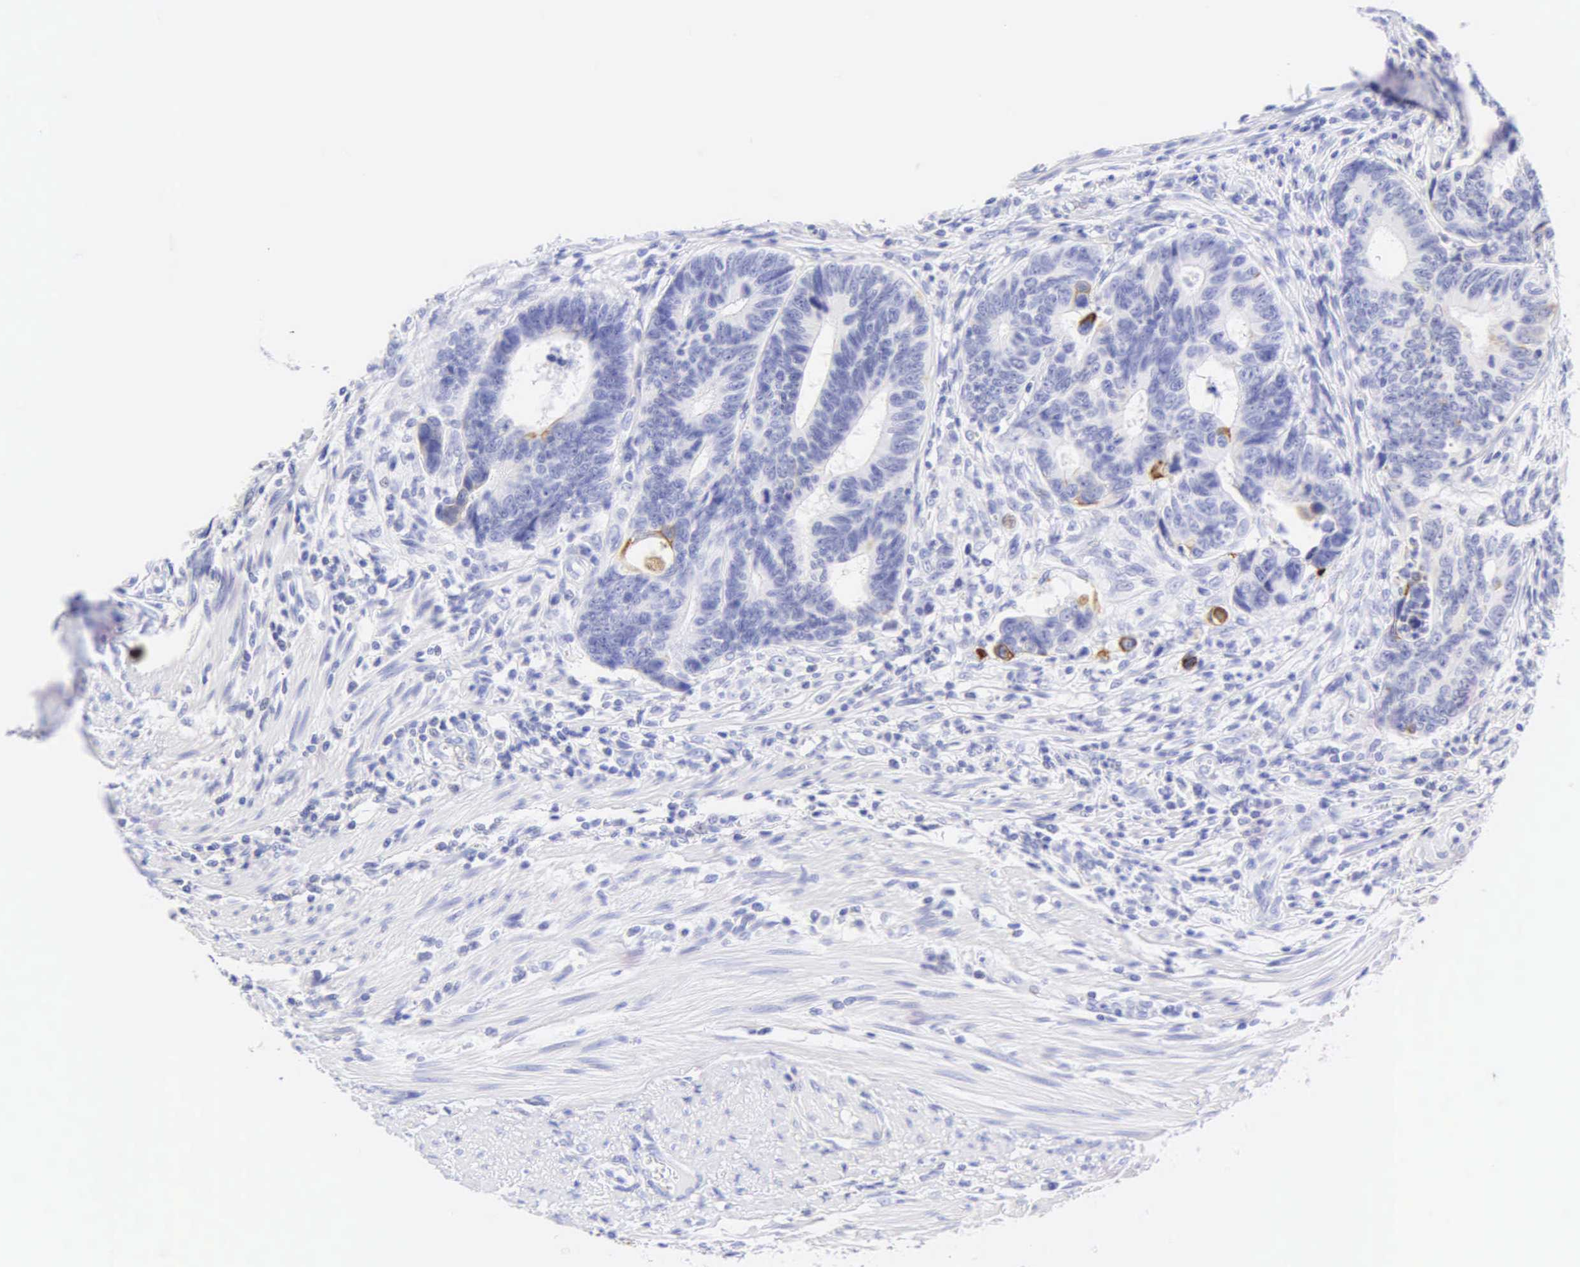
{"staining": {"intensity": "negative", "quantity": "none", "location": "none"}, "tissue": "colorectal cancer", "cell_type": "Tumor cells", "image_type": "cancer", "snomed": [{"axis": "morphology", "description": "Adenocarcinoma, NOS"}, {"axis": "topography", "description": "Colon"}], "caption": "A histopathology image of human adenocarcinoma (colorectal) is negative for staining in tumor cells.", "gene": "KRT20", "patient": {"sex": "female", "age": 78}}